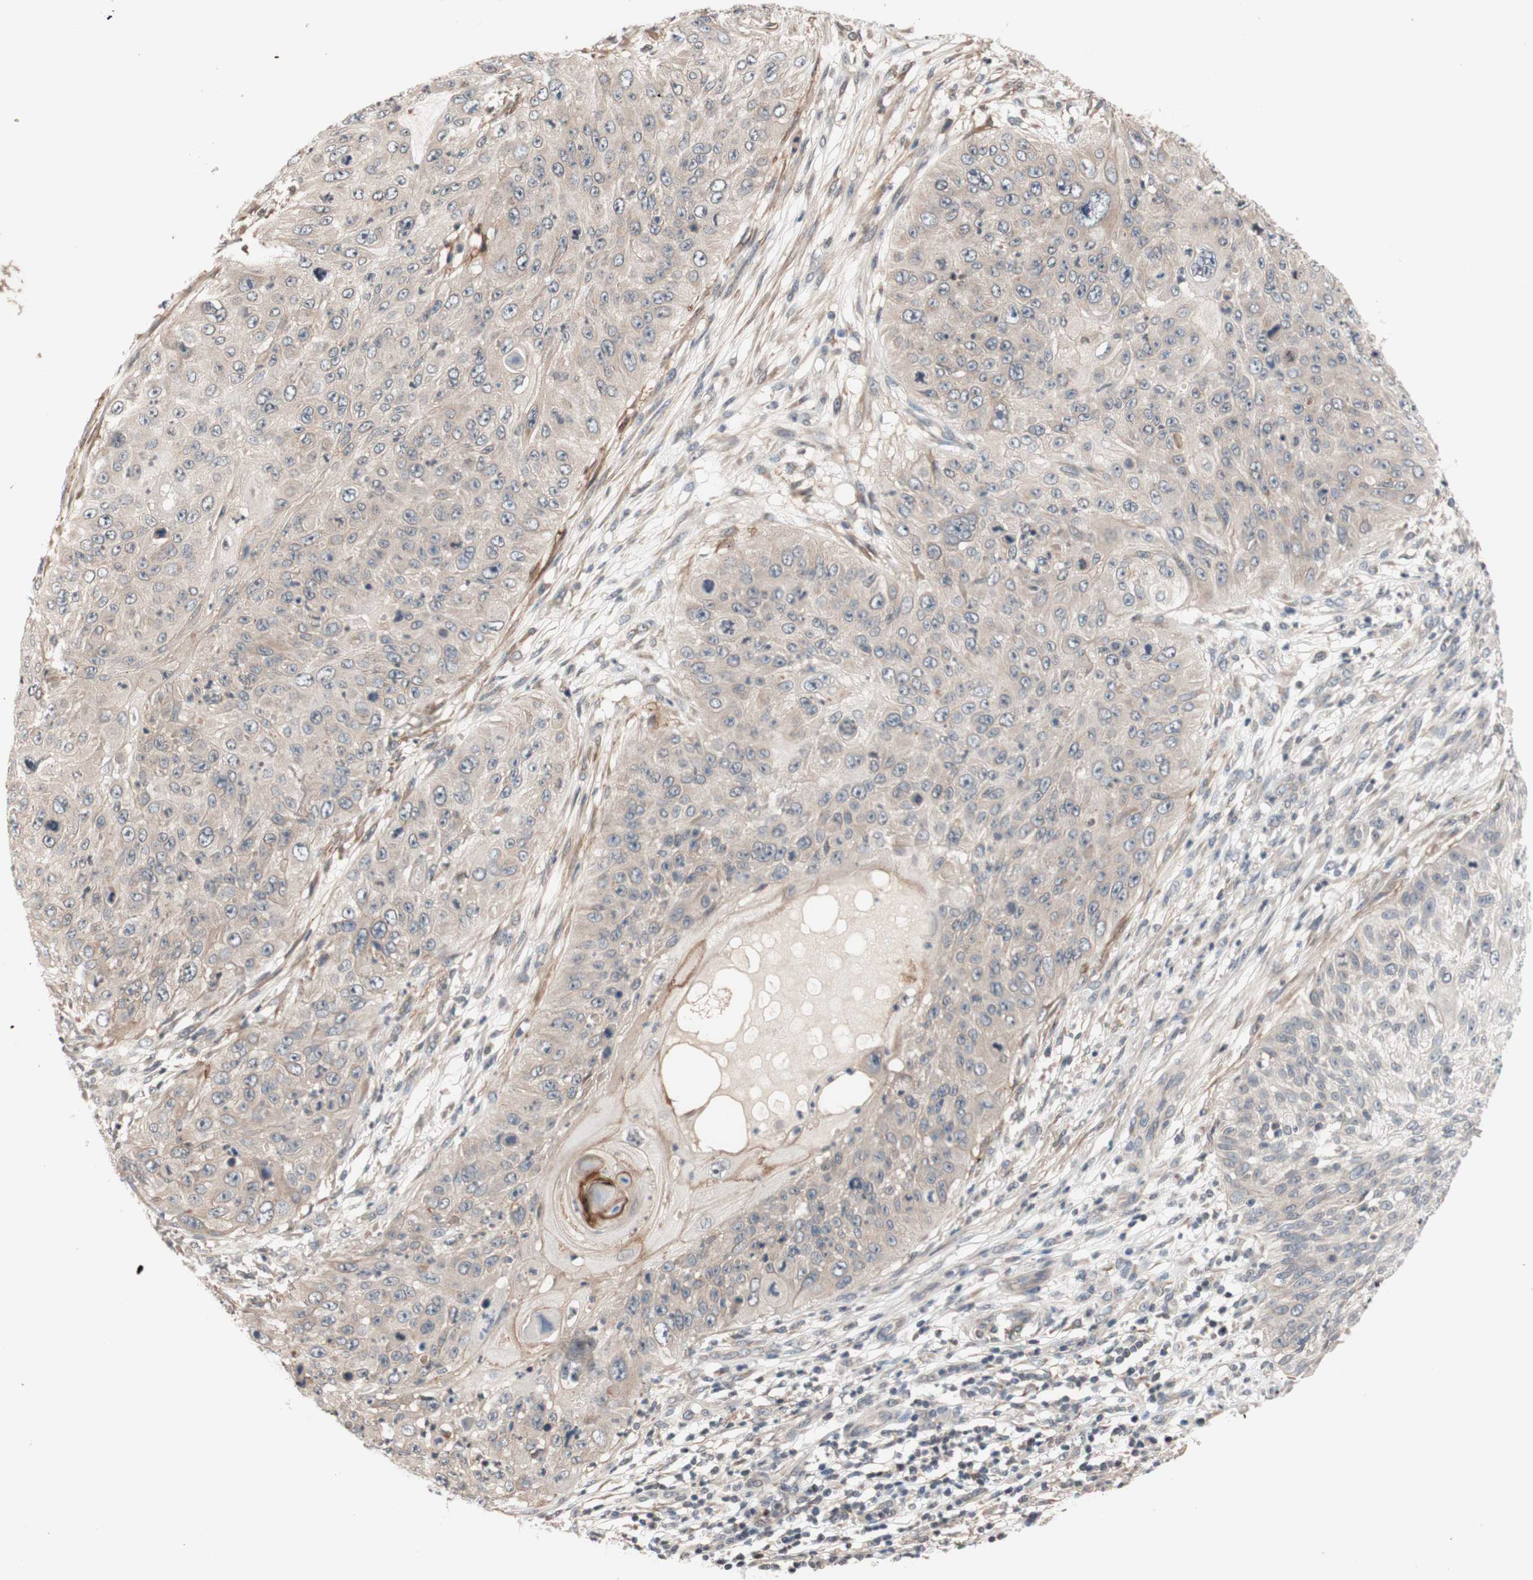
{"staining": {"intensity": "weak", "quantity": "25%-75%", "location": "cytoplasmic/membranous"}, "tissue": "skin cancer", "cell_type": "Tumor cells", "image_type": "cancer", "snomed": [{"axis": "morphology", "description": "Squamous cell carcinoma, NOS"}, {"axis": "topography", "description": "Skin"}], "caption": "High-magnification brightfield microscopy of skin squamous cell carcinoma stained with DAB (brown) and counterstained with hematoxylin (blue). tumor cells exhibit weak cytoplasmic/membranous expression is seen in about25%-75% of cells.", "gene": "CD55", "patient": {"sex": "female", "age": 80}}